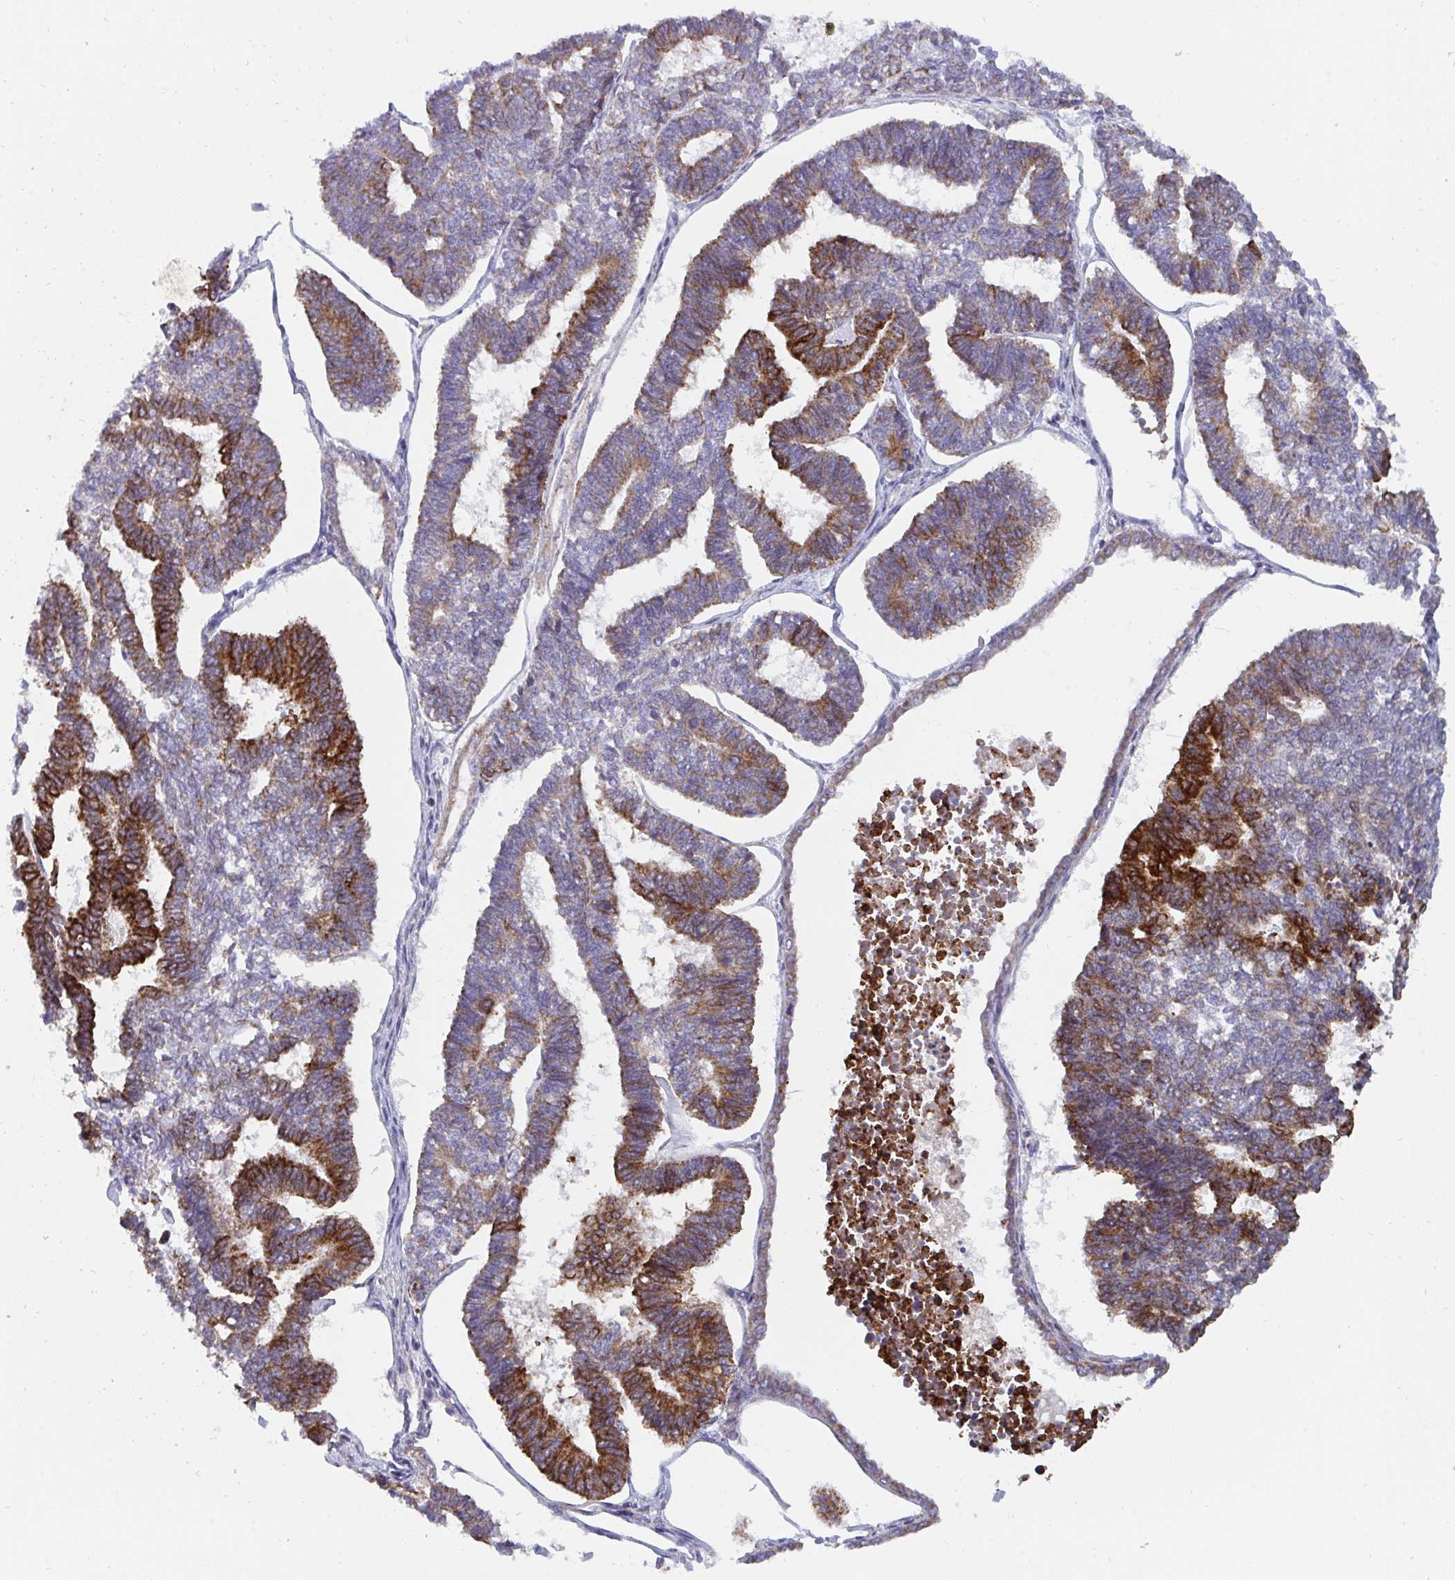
{"staining": {"intensity": "strong", "quantity": "25%-75%", "location": "cytoplasmic/membranous"}, "tissue": "endometrial cancer", "cell_type": "Tumor cells", "image_type": "cancer", "snomed": [{"axis": "morphology", "description": "Adenocarcinoma, NOS"}, {"axis": "topography", "description": "Endometrium"}], "caption": "A photomicrograph of human endometrial cancer stained for a protein reveals strong cytoplasmic/membranous brown staining in tumor cells.", "gene": "PC", "patient": {"sex": "female", "age": 70}}